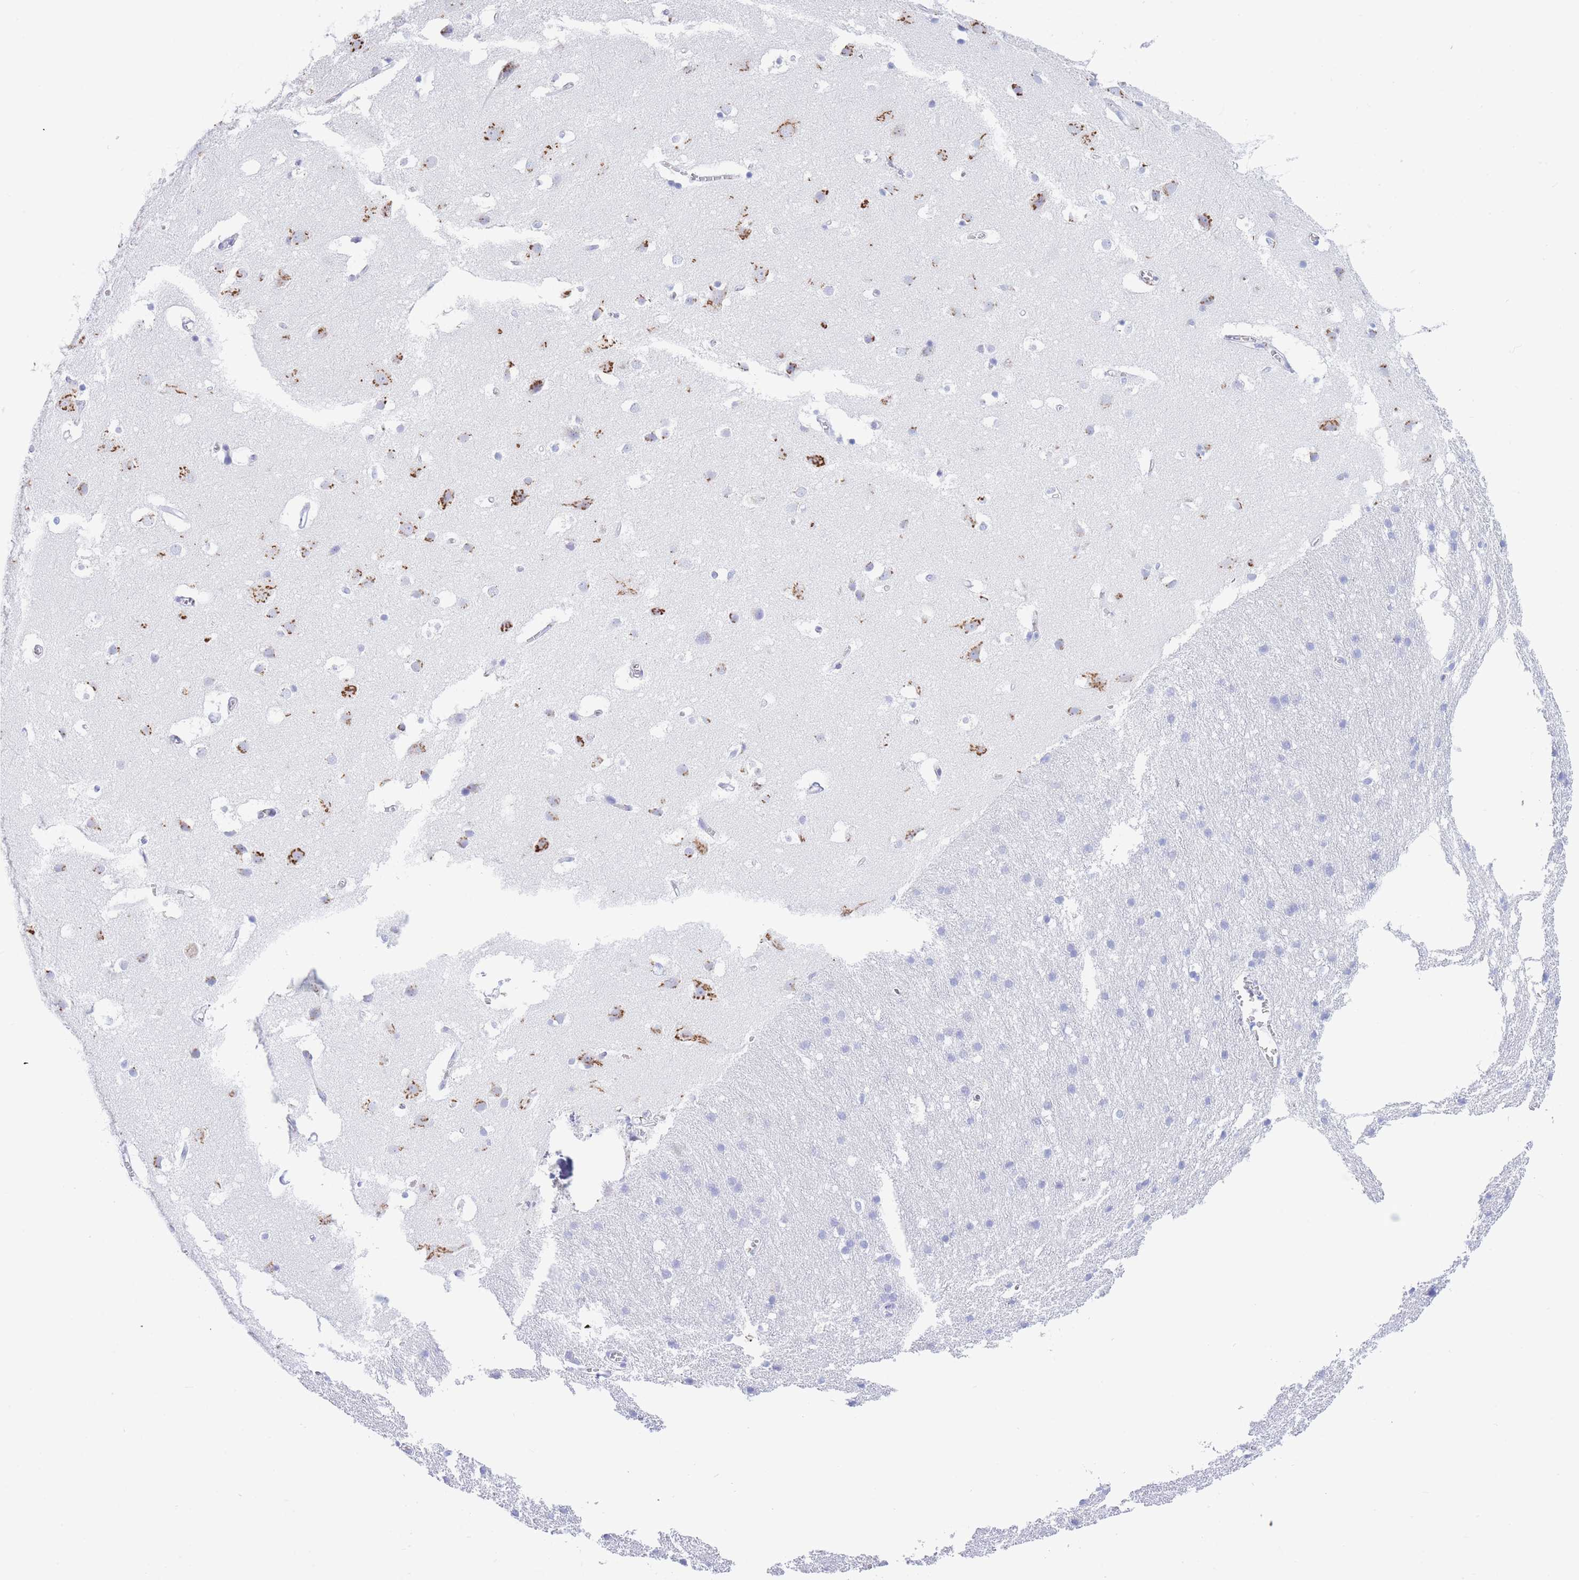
{"staining": {"intensity": "negative", "quantity": "none", "location": "none"}, "tissue": "cerebral cortex", "cell_type": "Endothelial cells", "image_type": "normal", "snomed": [{"axis": "morphology", "description": "Normal tissue, NOS"}, {"axis": "topography", "description": "Cerebral cortex"}], "caption": "Benign cerebral cortex was stained to show a protein in brown. There is no significant expression in endothelial cells. The staining was performed using DAB (3,3'-diaminobenzidine) to visualize the protein expression in brown, while the nuclei were stained in blue with hematoxylin (Magnification: 20x).", "gene": "FAM3C", "patient": {"sex": "male", "age": 54}}